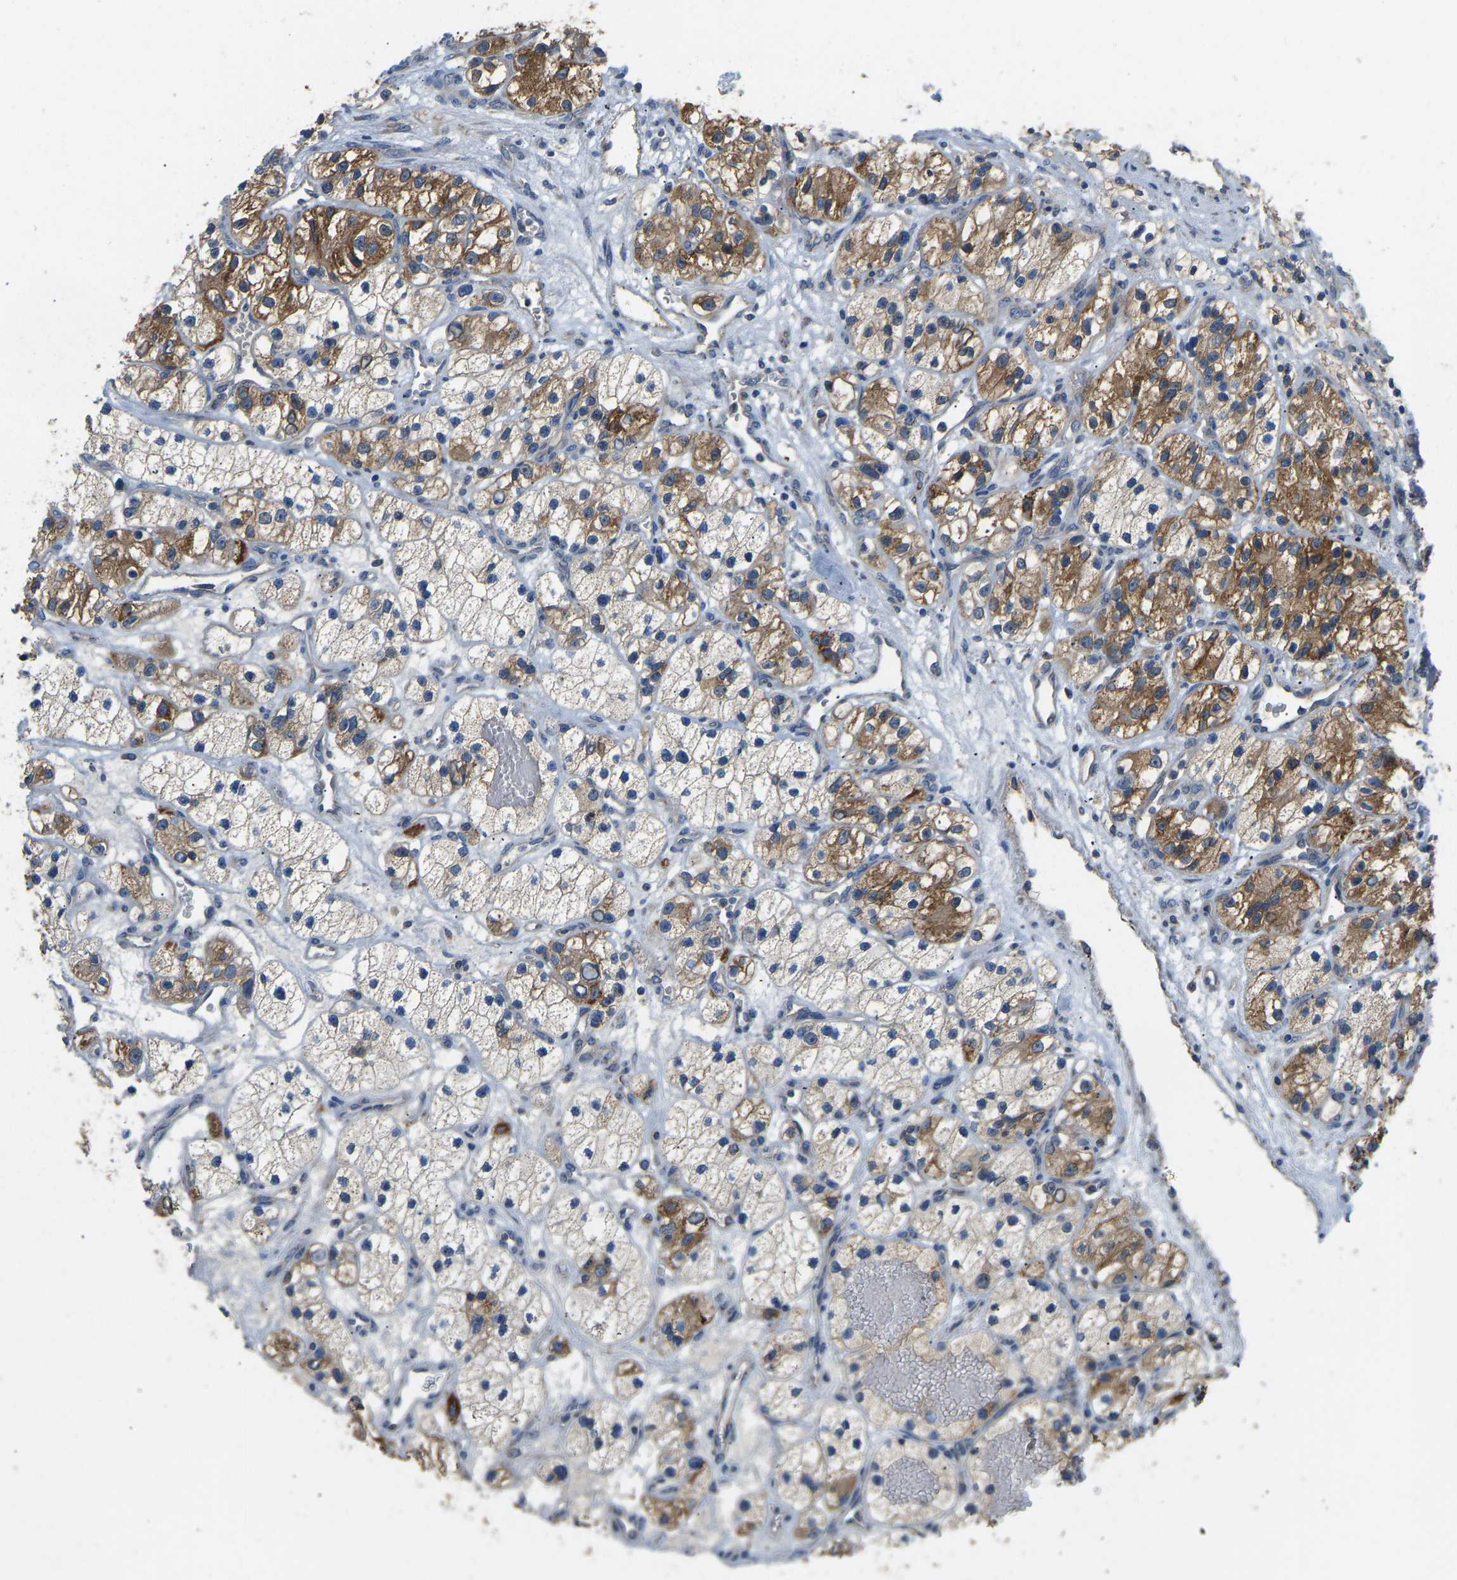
{"staining": {"intensity": "moderate", "quantity": ">75%", "location": "cytoplasmic/membranous"}, "tissue": "renal cancer", "cell_type": "Tumor cells", "image_type": "cancer", "snomed": [{"axis": "morphology", "description": "Adenocarcinoma, NOS"}, {"axis": "topography", "description": "Kidney"}], "caption": "Renal cancer (adenocarcinoma) stained with a brown dye displays moderate cytoplasmic/membranous positive expression in approximately >75% of tumor cells.", "gene": "RBP1", "patient": {"sex": "female", "age": 57}}